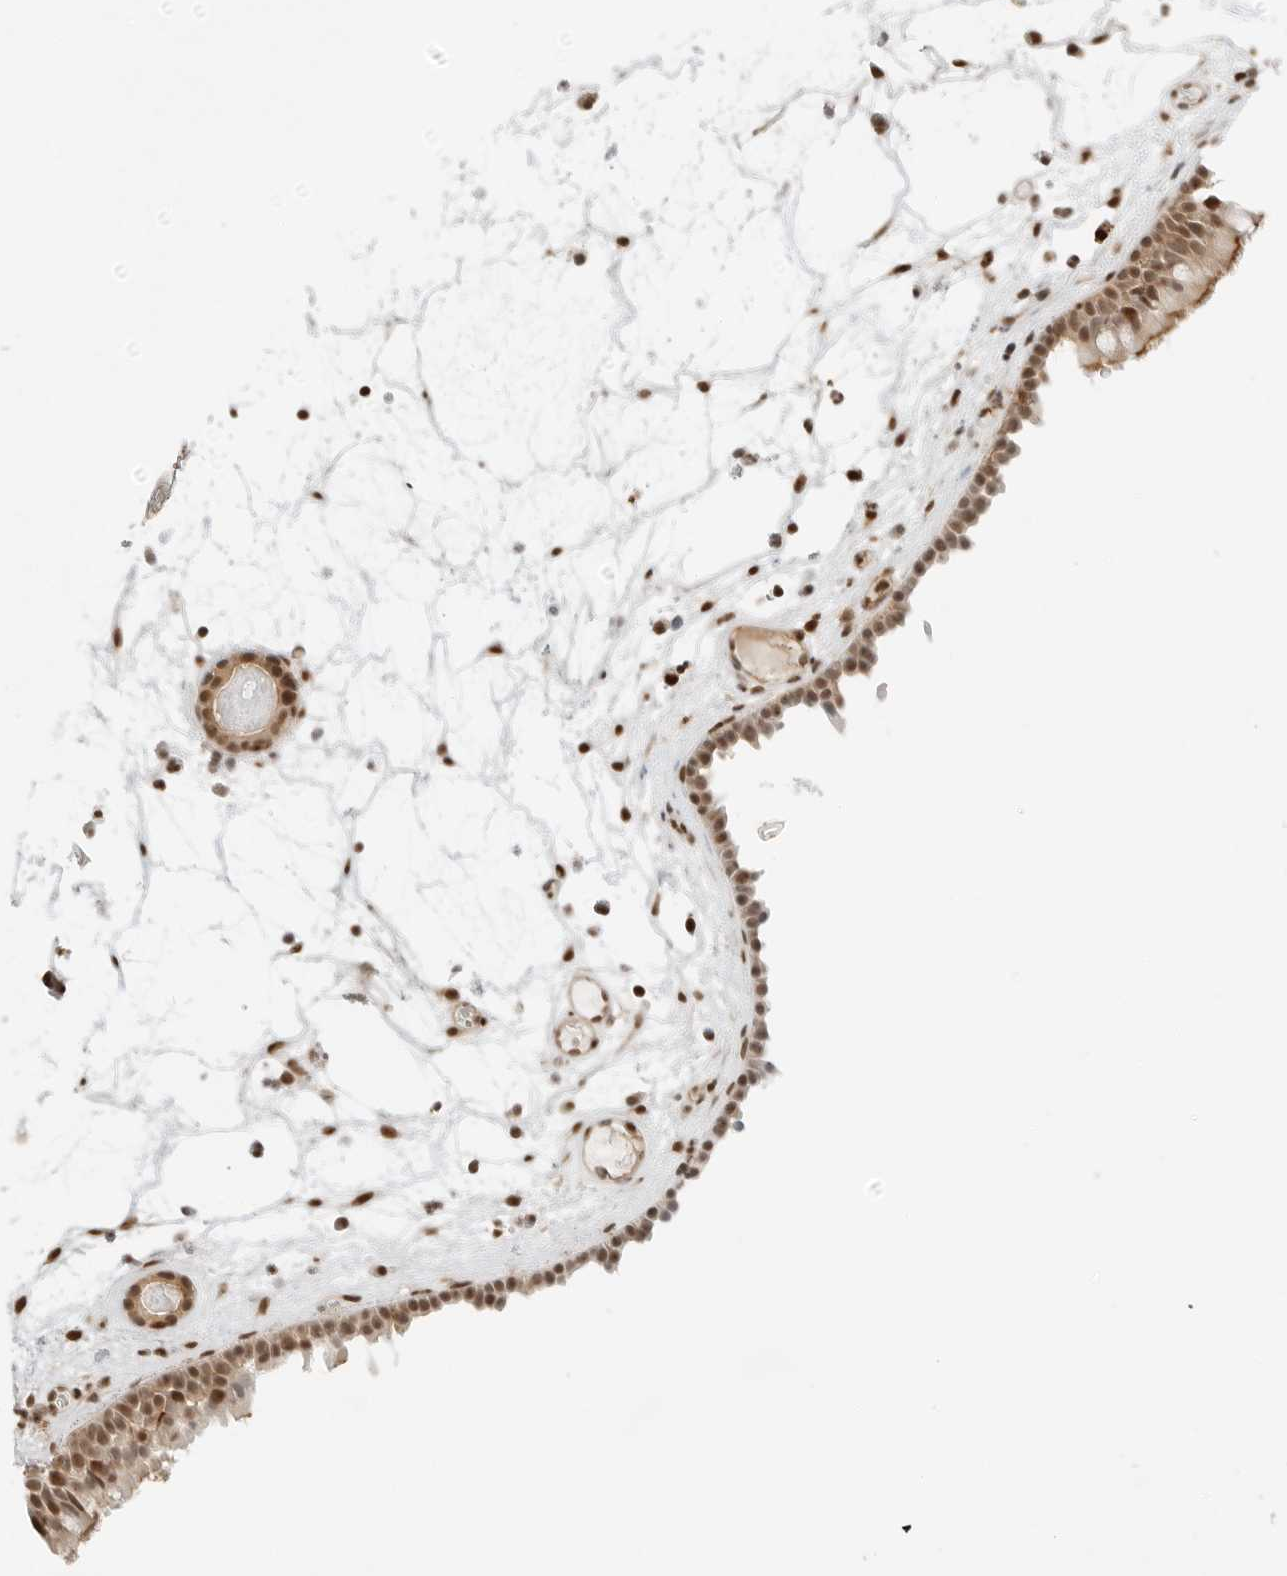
{"staining": {"intensity": "strong", "quantity": ">75%", "location": "cytoplasmic/membranous,nuclear"}, "tissue": "nasopharynx", "cell_type": "Respiratory epithelial cells", "image_type": "normal", "snomed": [{"axis": "morphology", "description": "Normal tissue, NOS"}, {"axis": "morphology", "description": "Inflammation, NOS"}, {"axis": "morphology", "description": "Malignant melanoma, Metastatic site"}, {"axis": "topography", "description": "Nasopharynx"}], "caption": "The histopathology image reveals staining of unremarkable nasopharynx, revealing strong cytoplasmic/membranous,nuclear protein staining (brown color) within respiratory epithelial cells. (Stains: DAB in brown, nuclei in blue, Microscopy: brightfield microscopy at high magnification).", "gene": "CRTC2", "patient": {"sex": "male", "age": 70}}